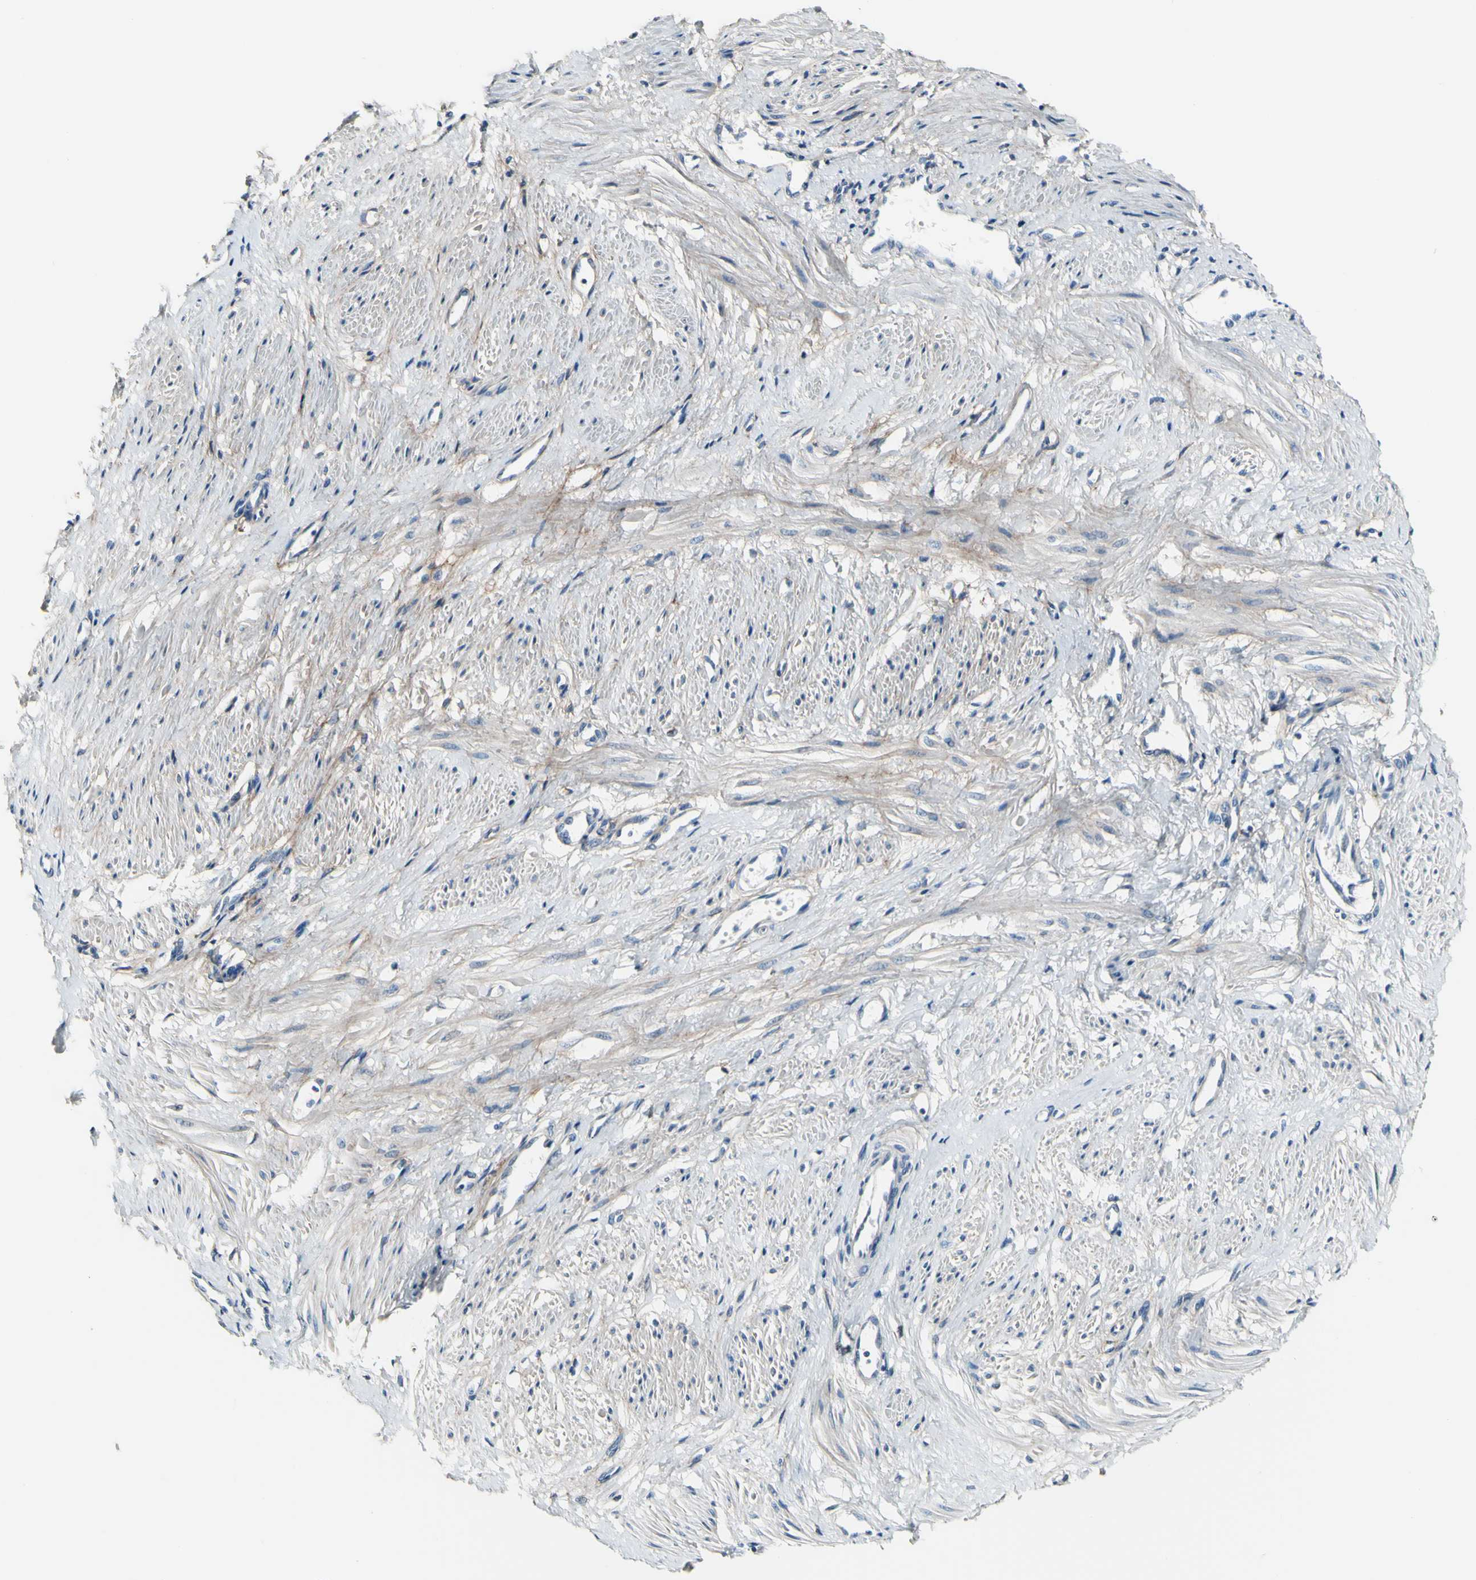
{"staining": {"intensity": "weak", "quantity": "25%-75%", "location": "cytoplasmic/membranous"}, "tissue": "smooth muscle", "cell_type": "Smooth muscle cells", "image_type": "normal", "snomed": [{"axis": "morphology", "description": "Normal tissue, NOS"}, {"axis": "topography", "description": "Smooth muscle"}, {"axis": "topography", "description": "Uterus"}], "caption": "Protein staining shows weak cytoplasmic/membranous positivity in approximately 25%-75% of smooth muscle cells in normal smooth muscle.", "gene": "COL6A3", "patient": {"sex": "female", "age": 39}}